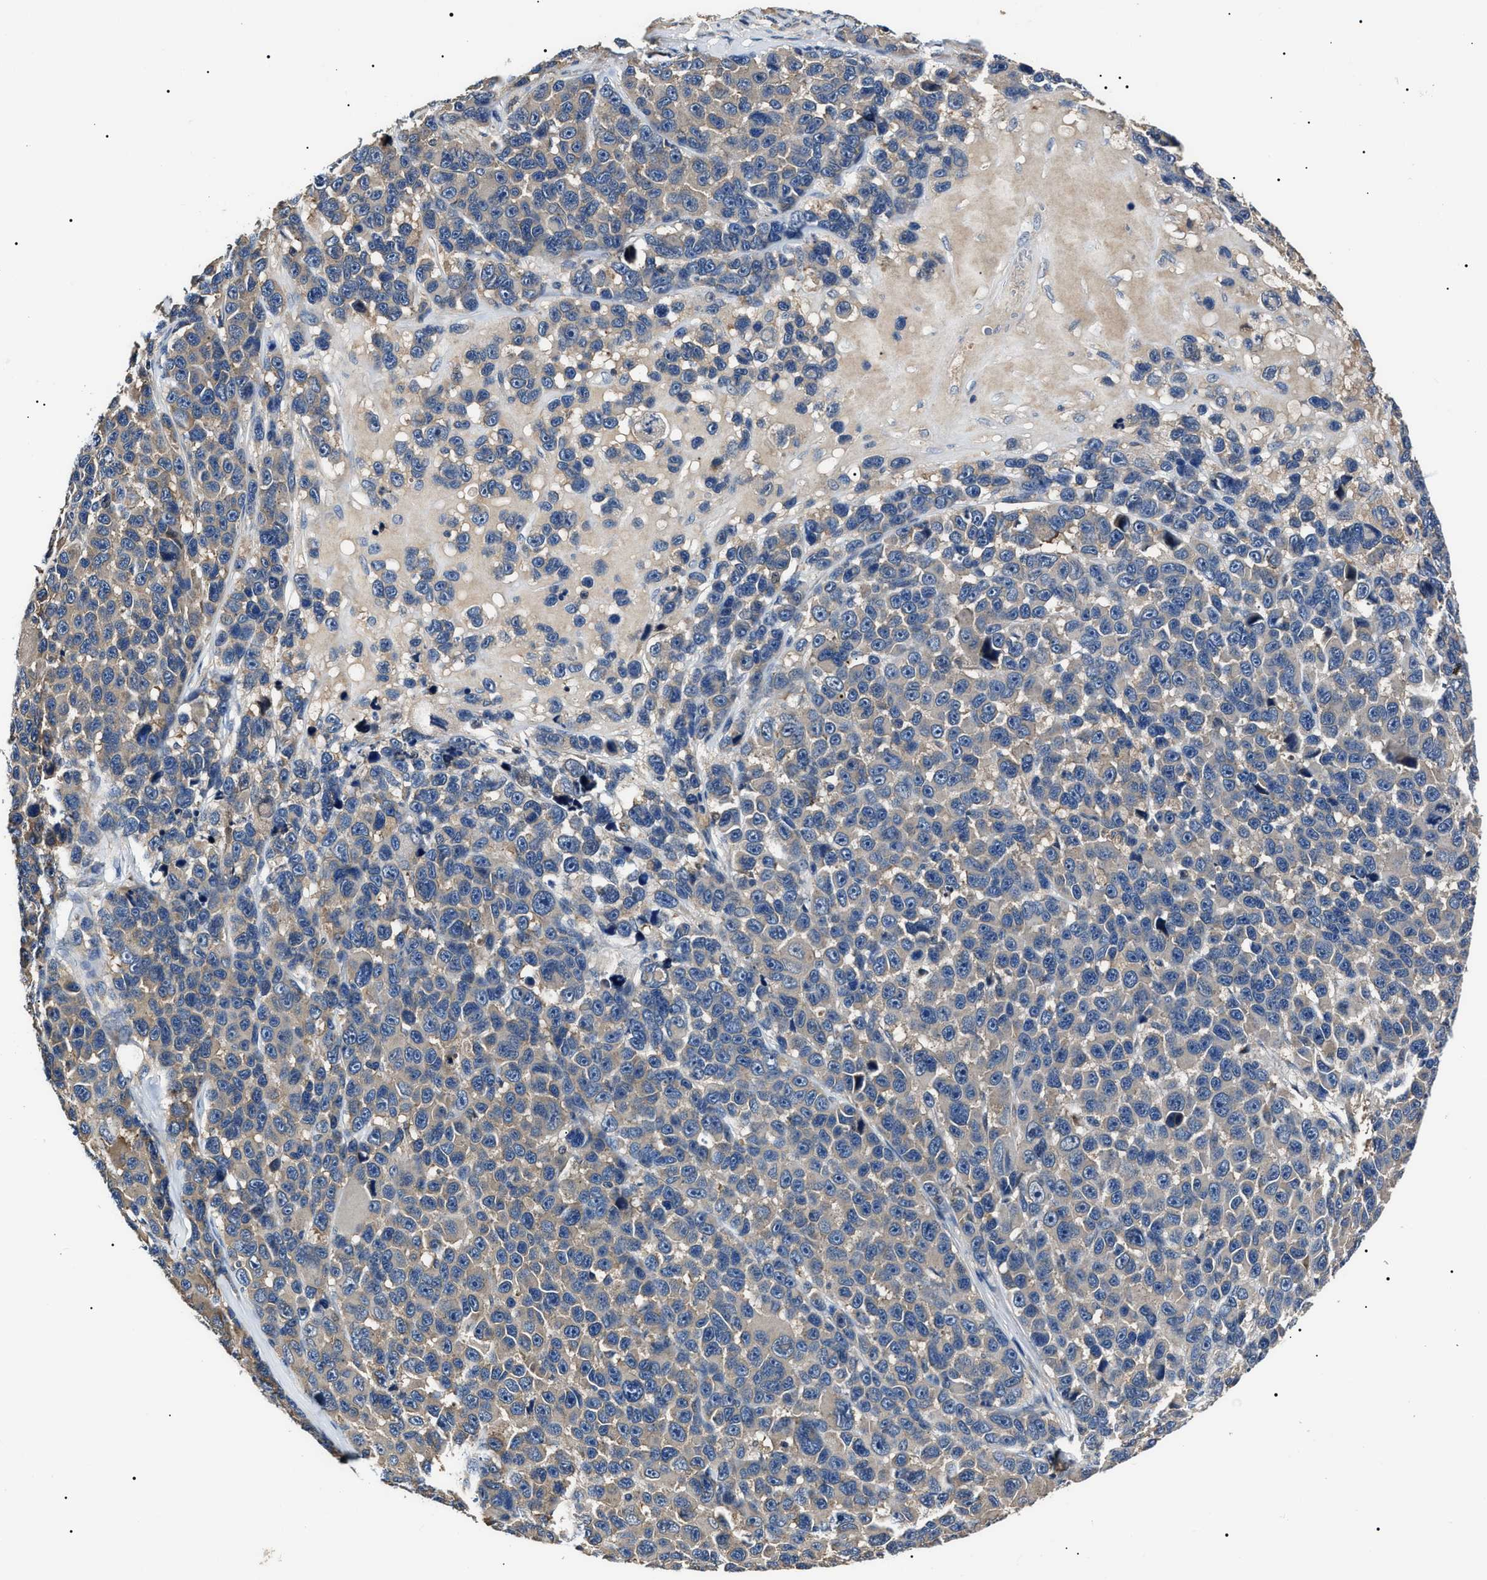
{"staining": {"intensity": "negative", "quantity": "none", "location": "none"}, "tissue": "melanoma", "cell_type": "Tumor cells", "image_type": "cancer", "snomed": [{"axis": "morphology", "description": "Malignant melanoma, NOS"}, {"axis": "topography", "description": "Skin"}], "caption": "Immunohistochemistry (IHC) histopathology image of human melanoma stained for a protein (brown), which displays no positivity in tumor cells.", "gene": "IFT81", "patient": {"sex": "male", "age": 53}}